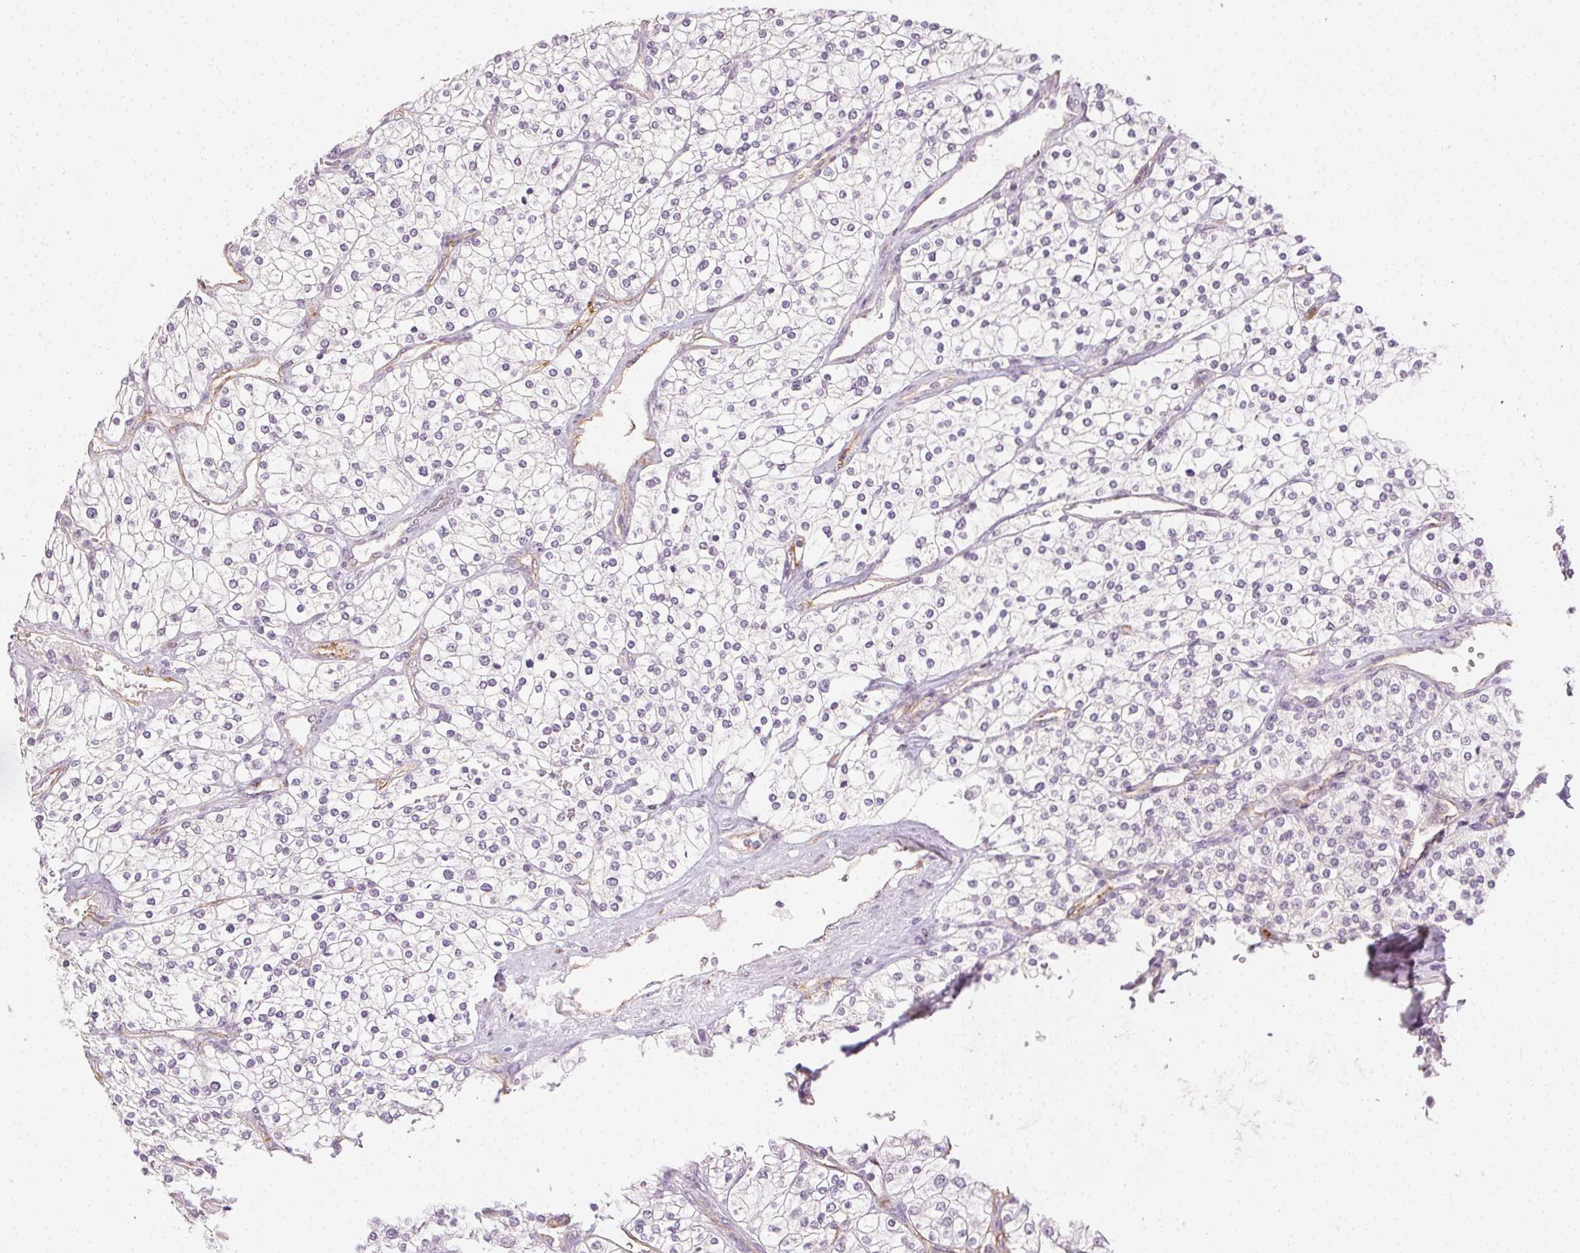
{"staining": {"intensity": "negative", "quantity": "none", "location": "none"}, "tissue": "renal cancer", "cell_type": "Tumor cells", "image_type": "cancer", "snomed": [{"axis": "morphology", "description": "Adenocarcinoma, NOS"}, {"axis": "topography", "description": "Kidney"}], "caption": "An immunohistochemistry micrograph of adenocarcinoma (renal) is shown. There is no staining in tumor cells of adenocarcinoma (renal).", "gene": "PODXL", "patient": {"sex": "male", "age": 80}}